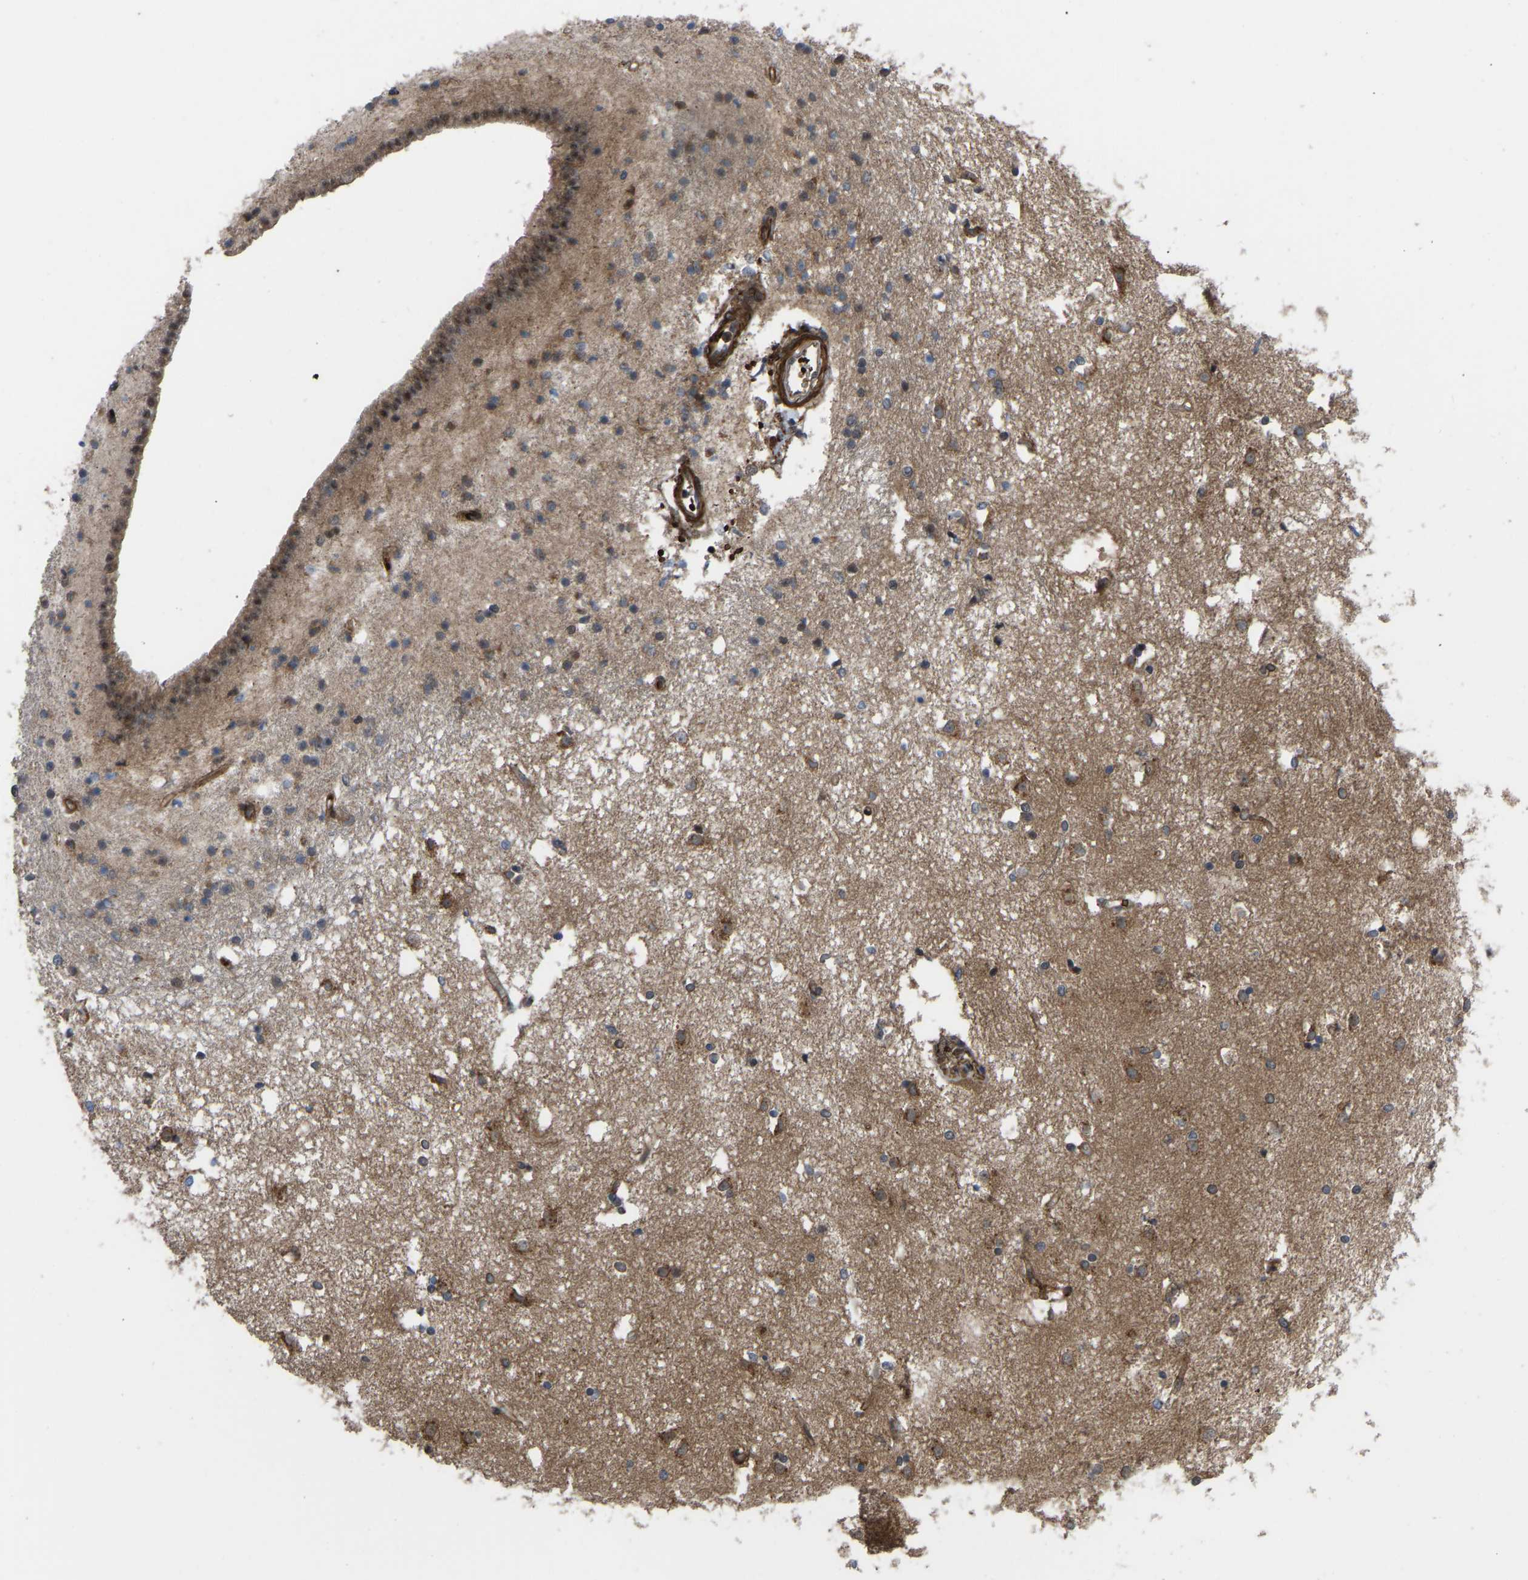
{"staining": {"intensity": "moderate", "quantity": "25%-75%", "location": "cytoplasmic/membranous"}, "tissue": "caudate", "cell_type": "Glial cells", "image_type": "normal", "snomed": [{"axis": "morphology", "description": "Normal tissue, NOS"}, {"axis": "topography", "description": "Lateral ventricle wall"}], "caption": "Caudate stained for a protein (brown) exhibits moderate cytoplasmic/membranous positive expression in approximately 25%-75% of glial cells.", "gene": "CYP7B1", "patient": {"sex": "male", "age": 45}}